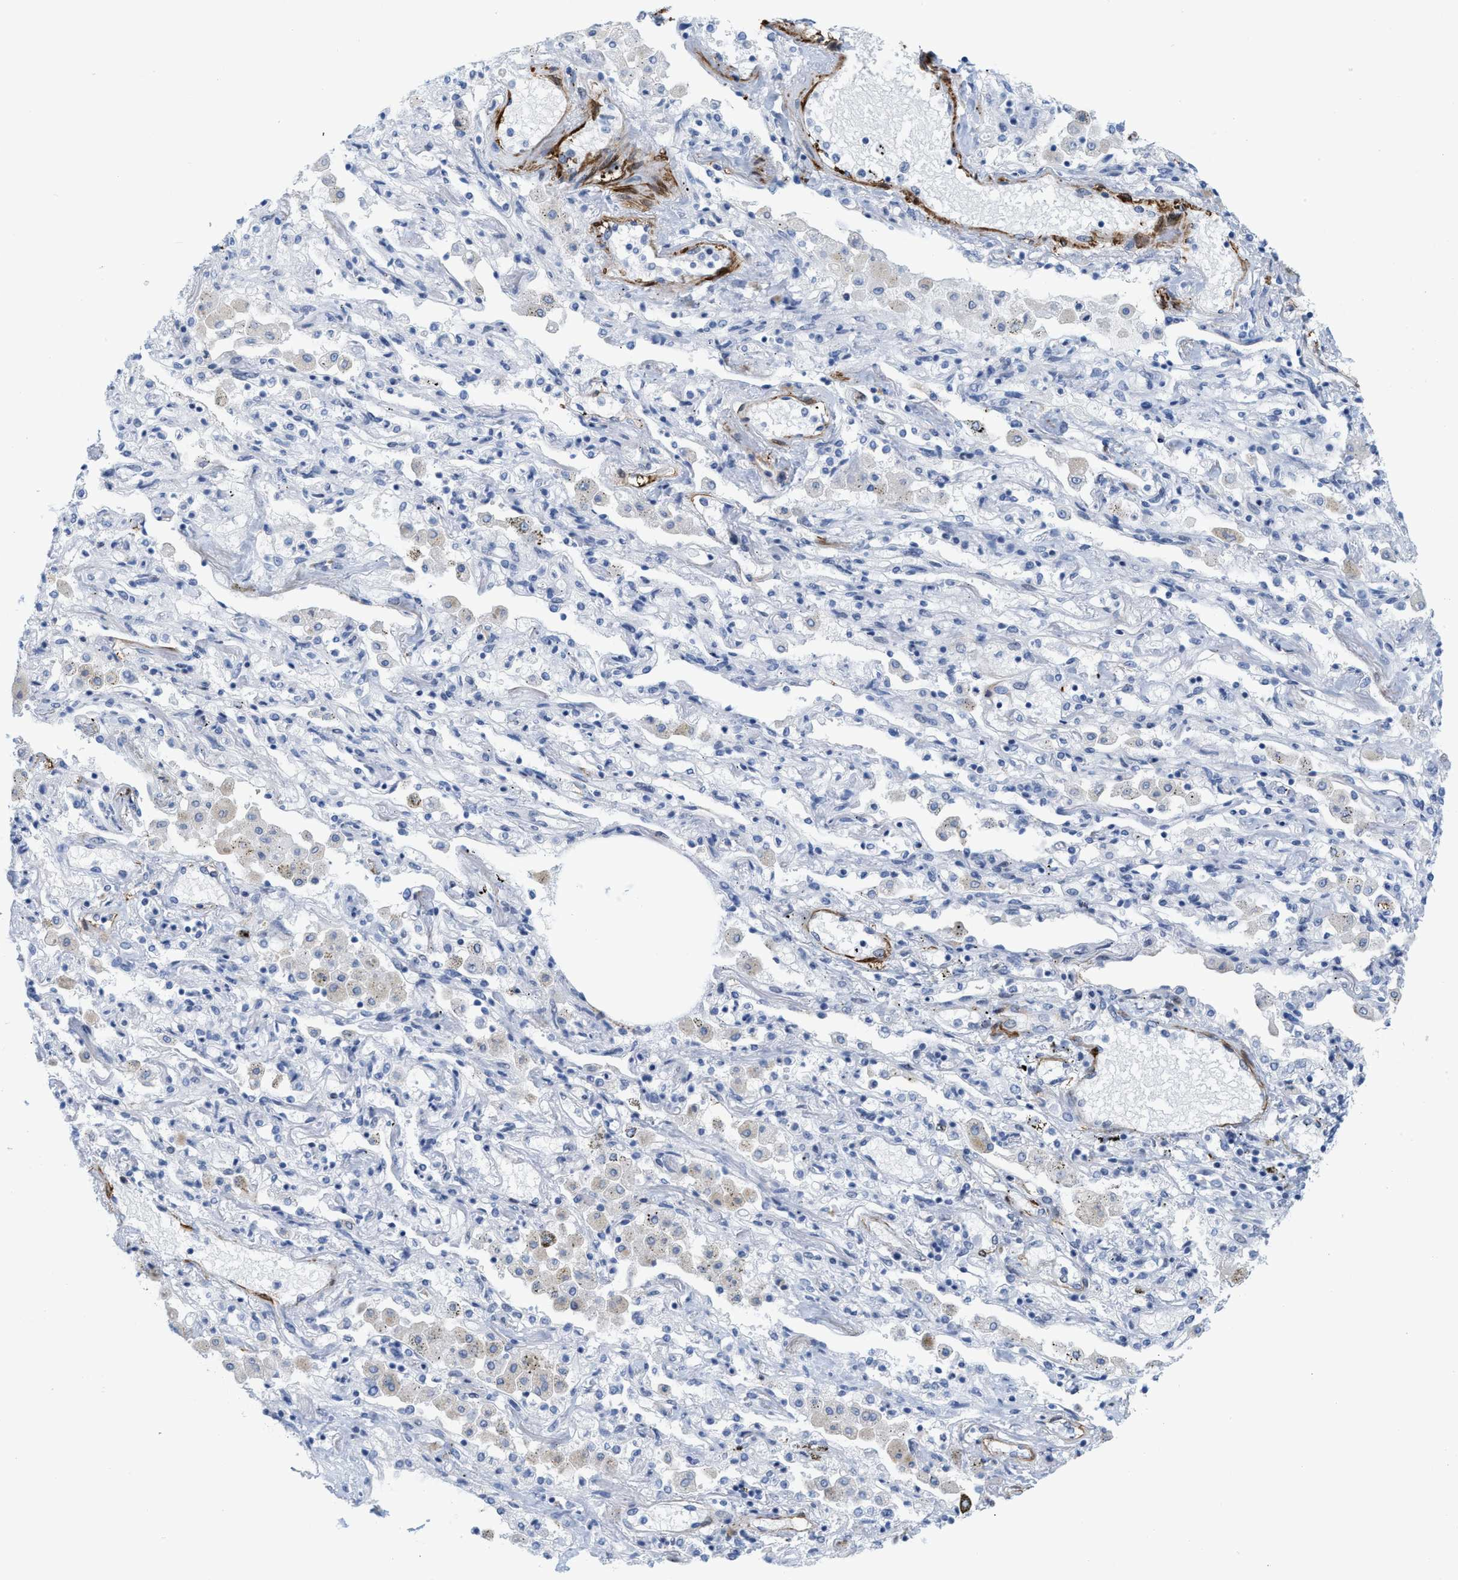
{"staining": {"intensity": "negative", "quantity": "none", "location": "none"}, "tissue": "lung cancer", "cell_type": "Tumor cells", "image_type": "cancer", "snomed": [{"axis": "morphology", "description": "Squamous cell carcinoma, NOS"}, {"axis": "topography", "description": "Lung"}], "caption": "Tumor cells show no significant staining in lung cancer.", "gene": "TAGLN", "patient": {"sex": "female", "age": 47}}